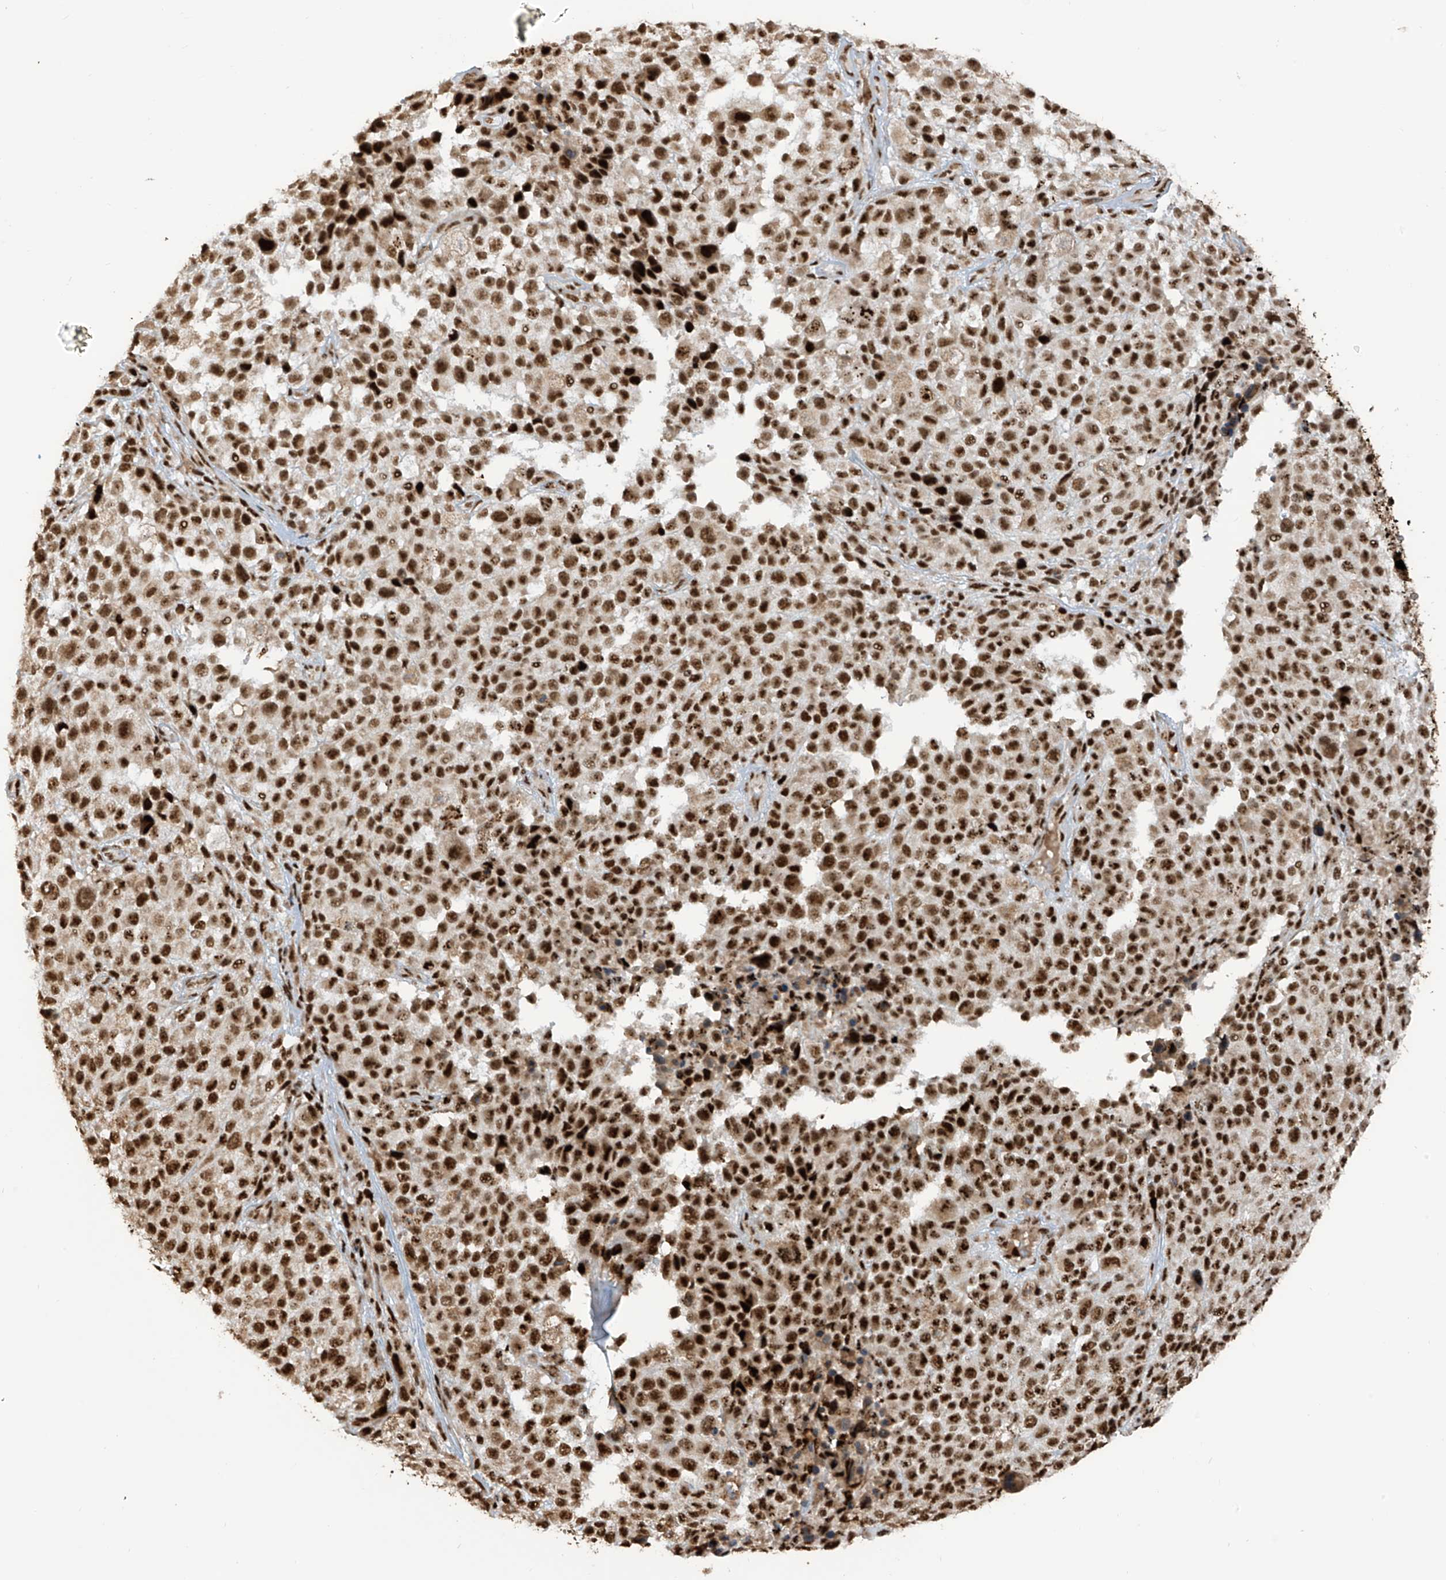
{"staining": {"intensity": "strong", "quantity": ">75%", "location": "nuclear"}, "tissue": "melanoma", "cell_type": "Tumor cells", "image_type": "cancer", "snomed": [{"axis": "morphology", "description": "Malignant melanoma, NOS"}, {"axis": "topography", "description": "Skin of trunk"}], "caption": "Protein expression analysis of human melanoma reveals strong nuclear staining in approximately >75% of tumor cells.", "gene": "LBH", "patient": {"sex": "male", "age": 71}}